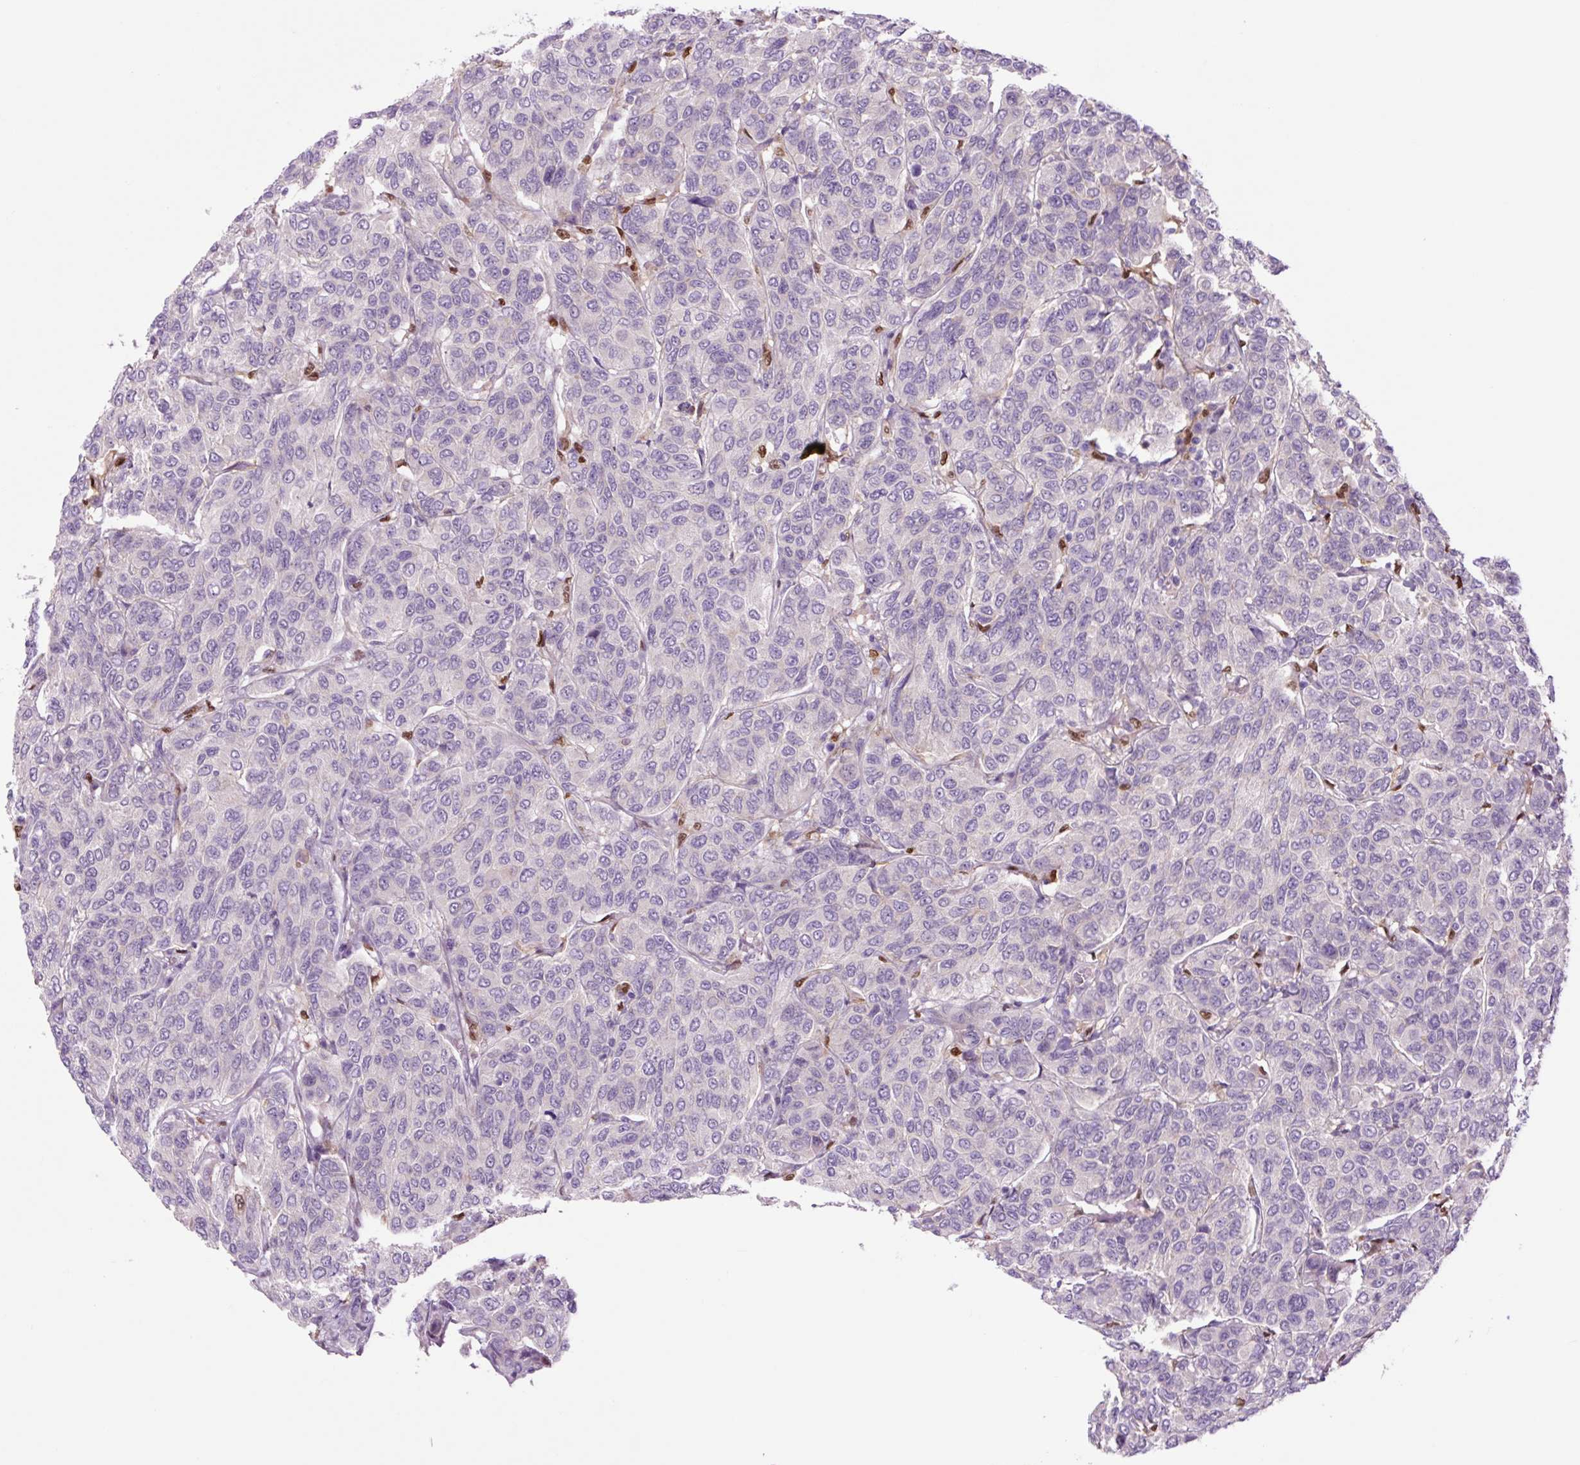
{"staining": {"intensity": "negative", "quantity": "none", "location": "none"}, "tissue": "breast cancer", "cell_type": "Tumor cells", "image_type": "cancer", "snomed": [{"axis": "morphology", "description": "Duct carcinoma"}, {"axis": "topography", "description": "Breast"}], "caption": "Immunohistochemistry (IHC) of breast cancer (infiltrating ductal carcinoma) reveals no positivity in tumor cells.", "gene": "SPI1", "patient": {"sex": "female", "age": 55}}